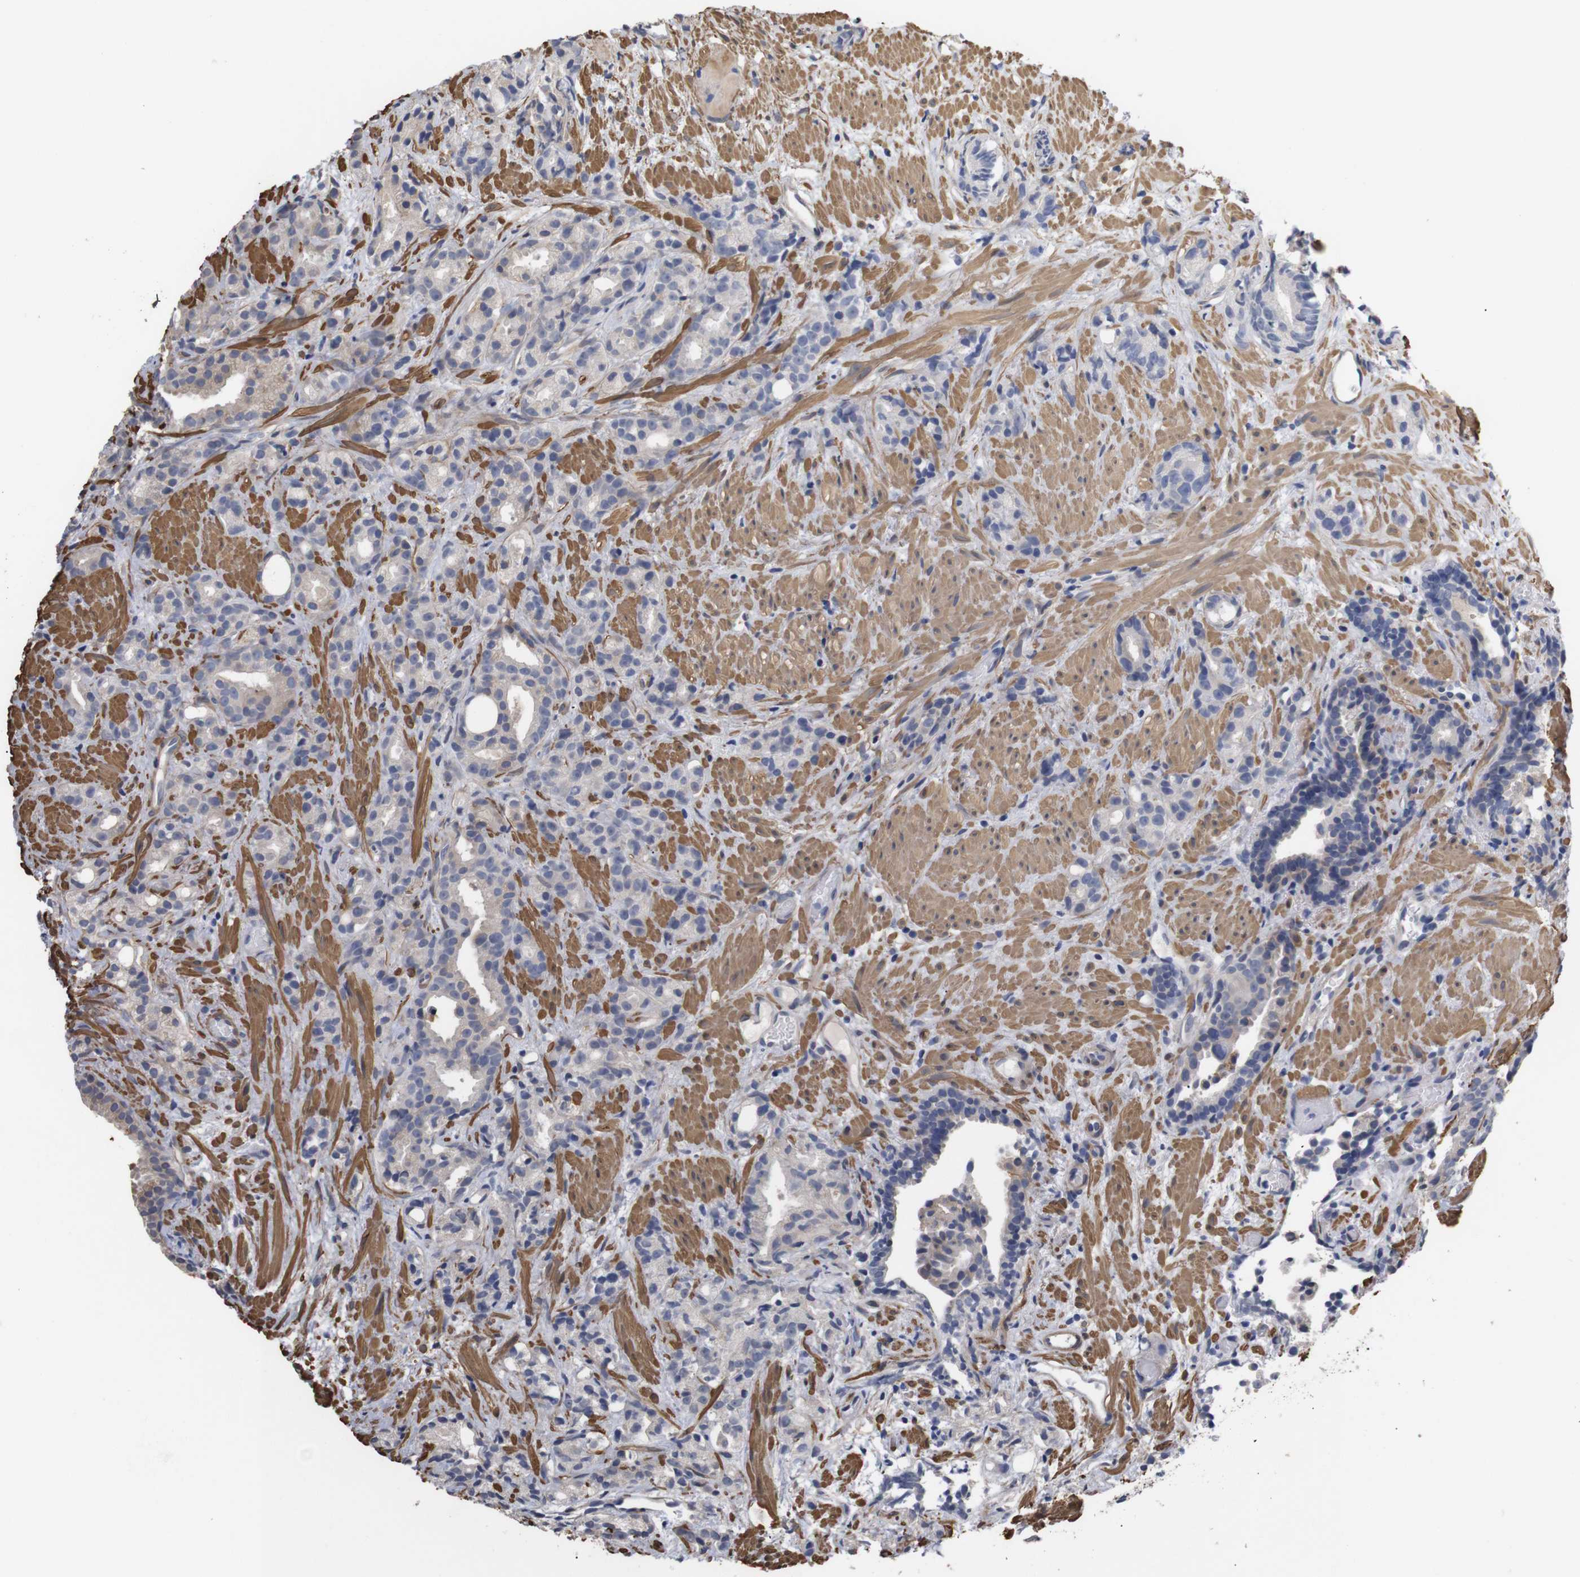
{"staining": {"intensity": "weak", "quantity": ">75%", "location": "cytoplasmic/membranous"}, "tissue": "prostate cancer", "cell_type": "Tumor cells", "image_type": "cancer", "snomed": [{"axis": "morphology", "description": "Adenocarcinoma, Low grade"}, {"axis": "topography", "description": "Prostate"}], "caption": "Human prostate cancer stained for a protein (brown) exhibits weak cytoplasmic/membranous positive staining in approximately >75% of tumor cells.", "gene": "PDLIM5", "patient": {"sex": "male", "age": 89}}